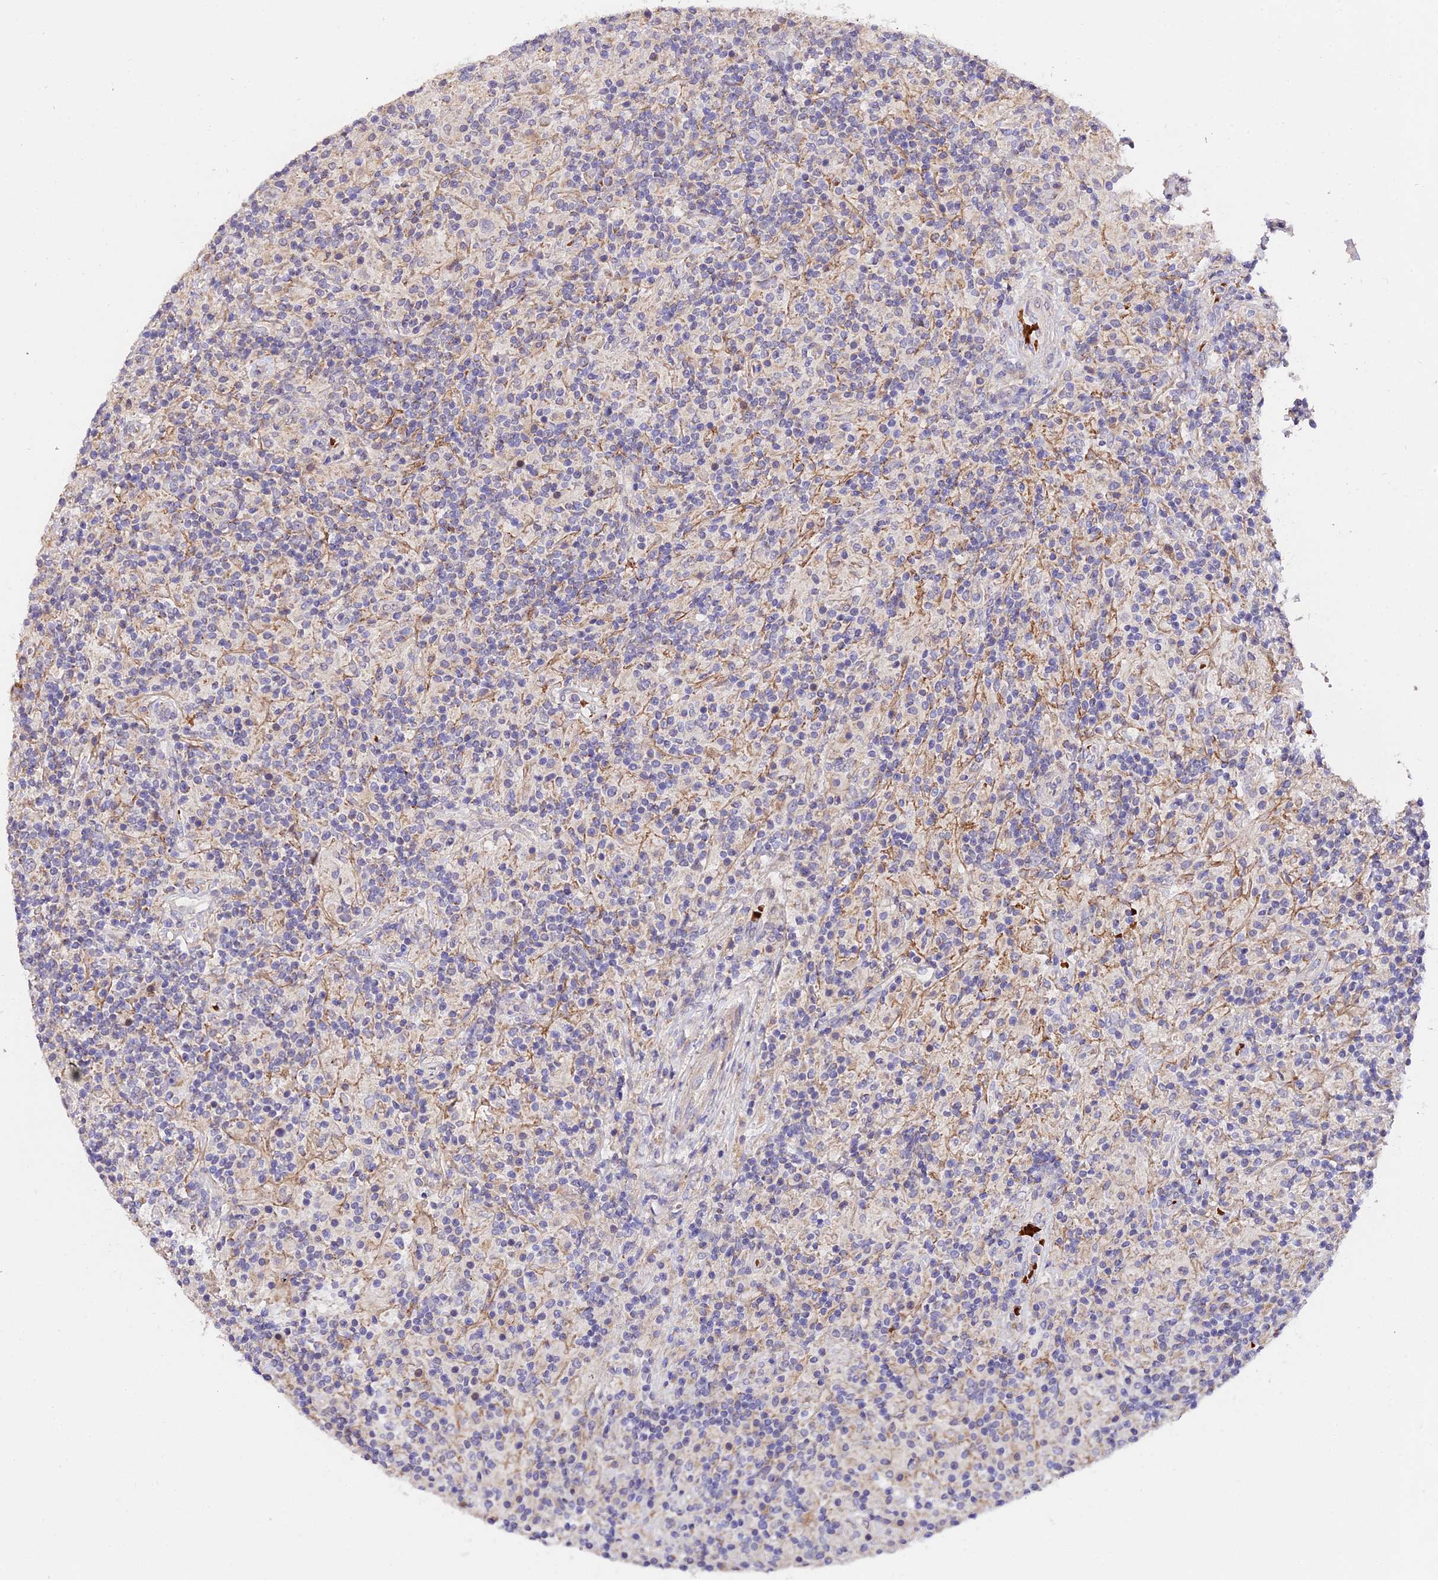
{"staining": {"intensity": "moderate", "quantity": ">75%", "location": "cytoplasmic/membranous"}, "tissue": "lymphoma", "cell_type": "Tumor cells", "image_type": "cancer", "snomed": [{"axis": "morphology", "description": "Hodgkin's disease, NOS"}, {"axis": "topography", "description": "Lymph node"}], "caption": "High-magnification brightfield microscopy of Hodgkin's disease stained with DAB (brown) and counterstained with hematoxylin (blue). tumor cells exhibit moderate cytoplasmic/membranous positivity is appreciated in approximately>75% of cells.", "gene": "WDR5B", "patient": {"sex": "male", "age": 70}}